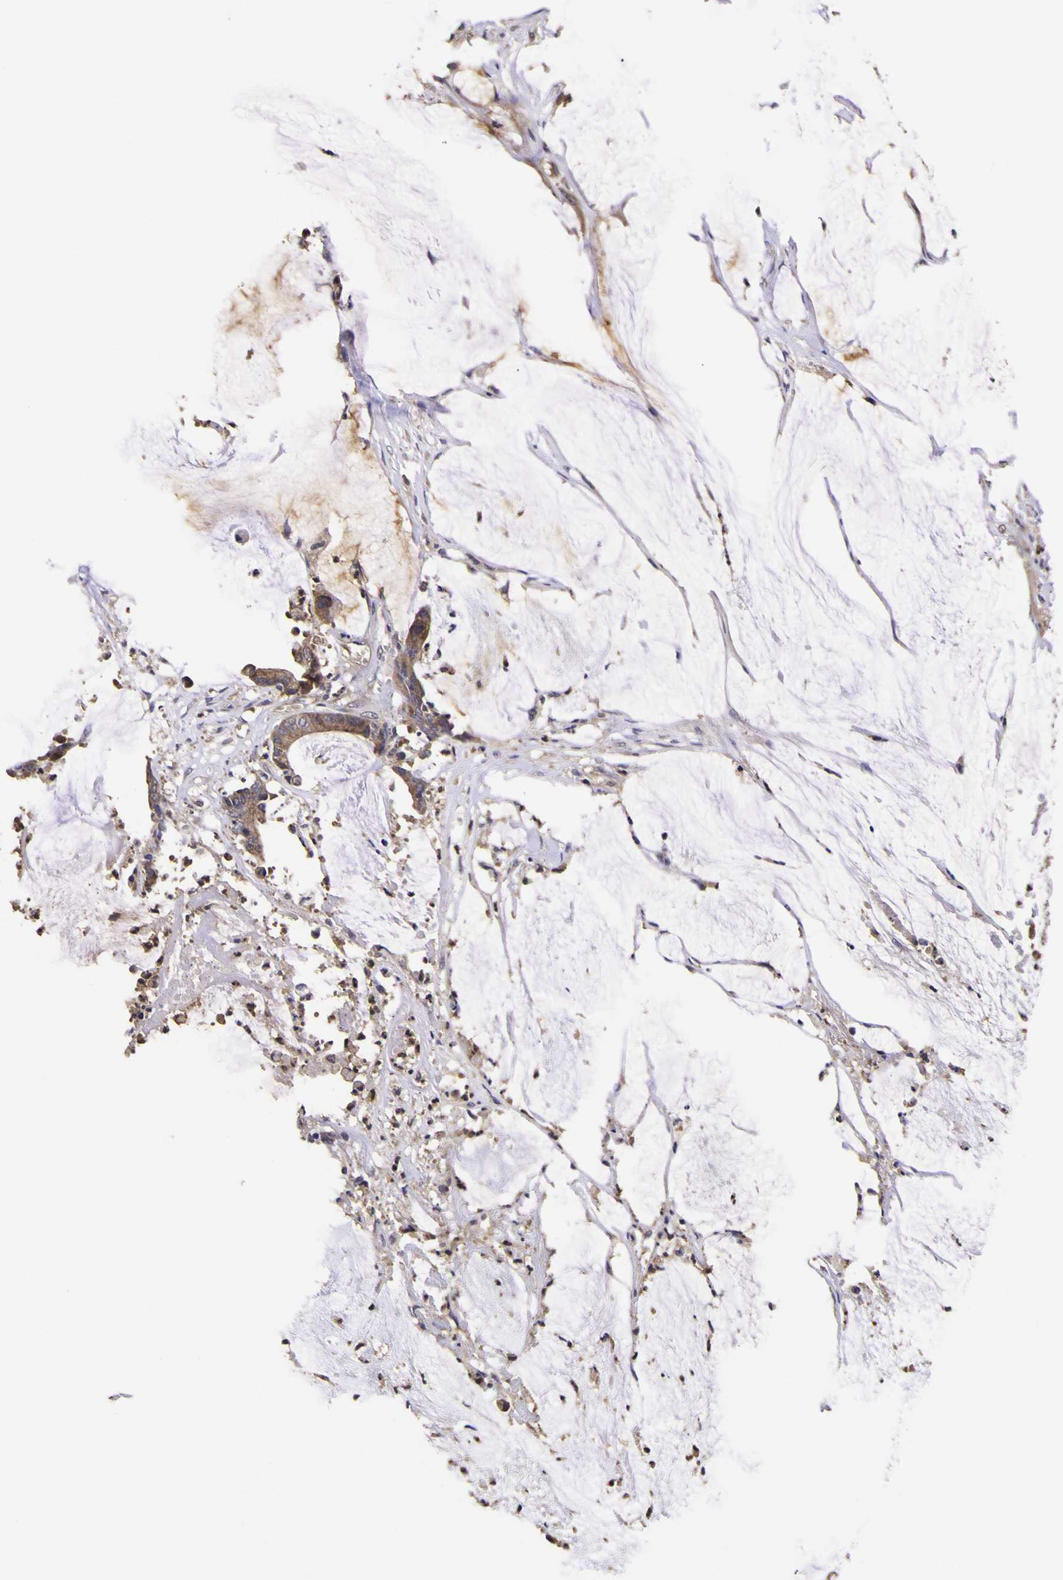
{"staining": {"intensity": "moderate", "quantity": ">75%", "location": "cytoplasmic/membranous"}, "tissue": "colorectal cancer", "cell_type": "Tumor cells", "image_type": "cancer", "snomed": [{"axis": "morphology", "description": "Adenocarcinoma, NOS"}, {"axis": "topography", "description": "Rectum"}], "caption": "Tumor cells show medium levels of moderate cytoplasmic/membranous positivity in approximately >75% of cells in colorectal adenocarcinoma. (brown staining indicates protein expression, while blue staining denotes nuclei).", "gene": "MAPK14", "patient": {"sex": "female", "age": 66}}